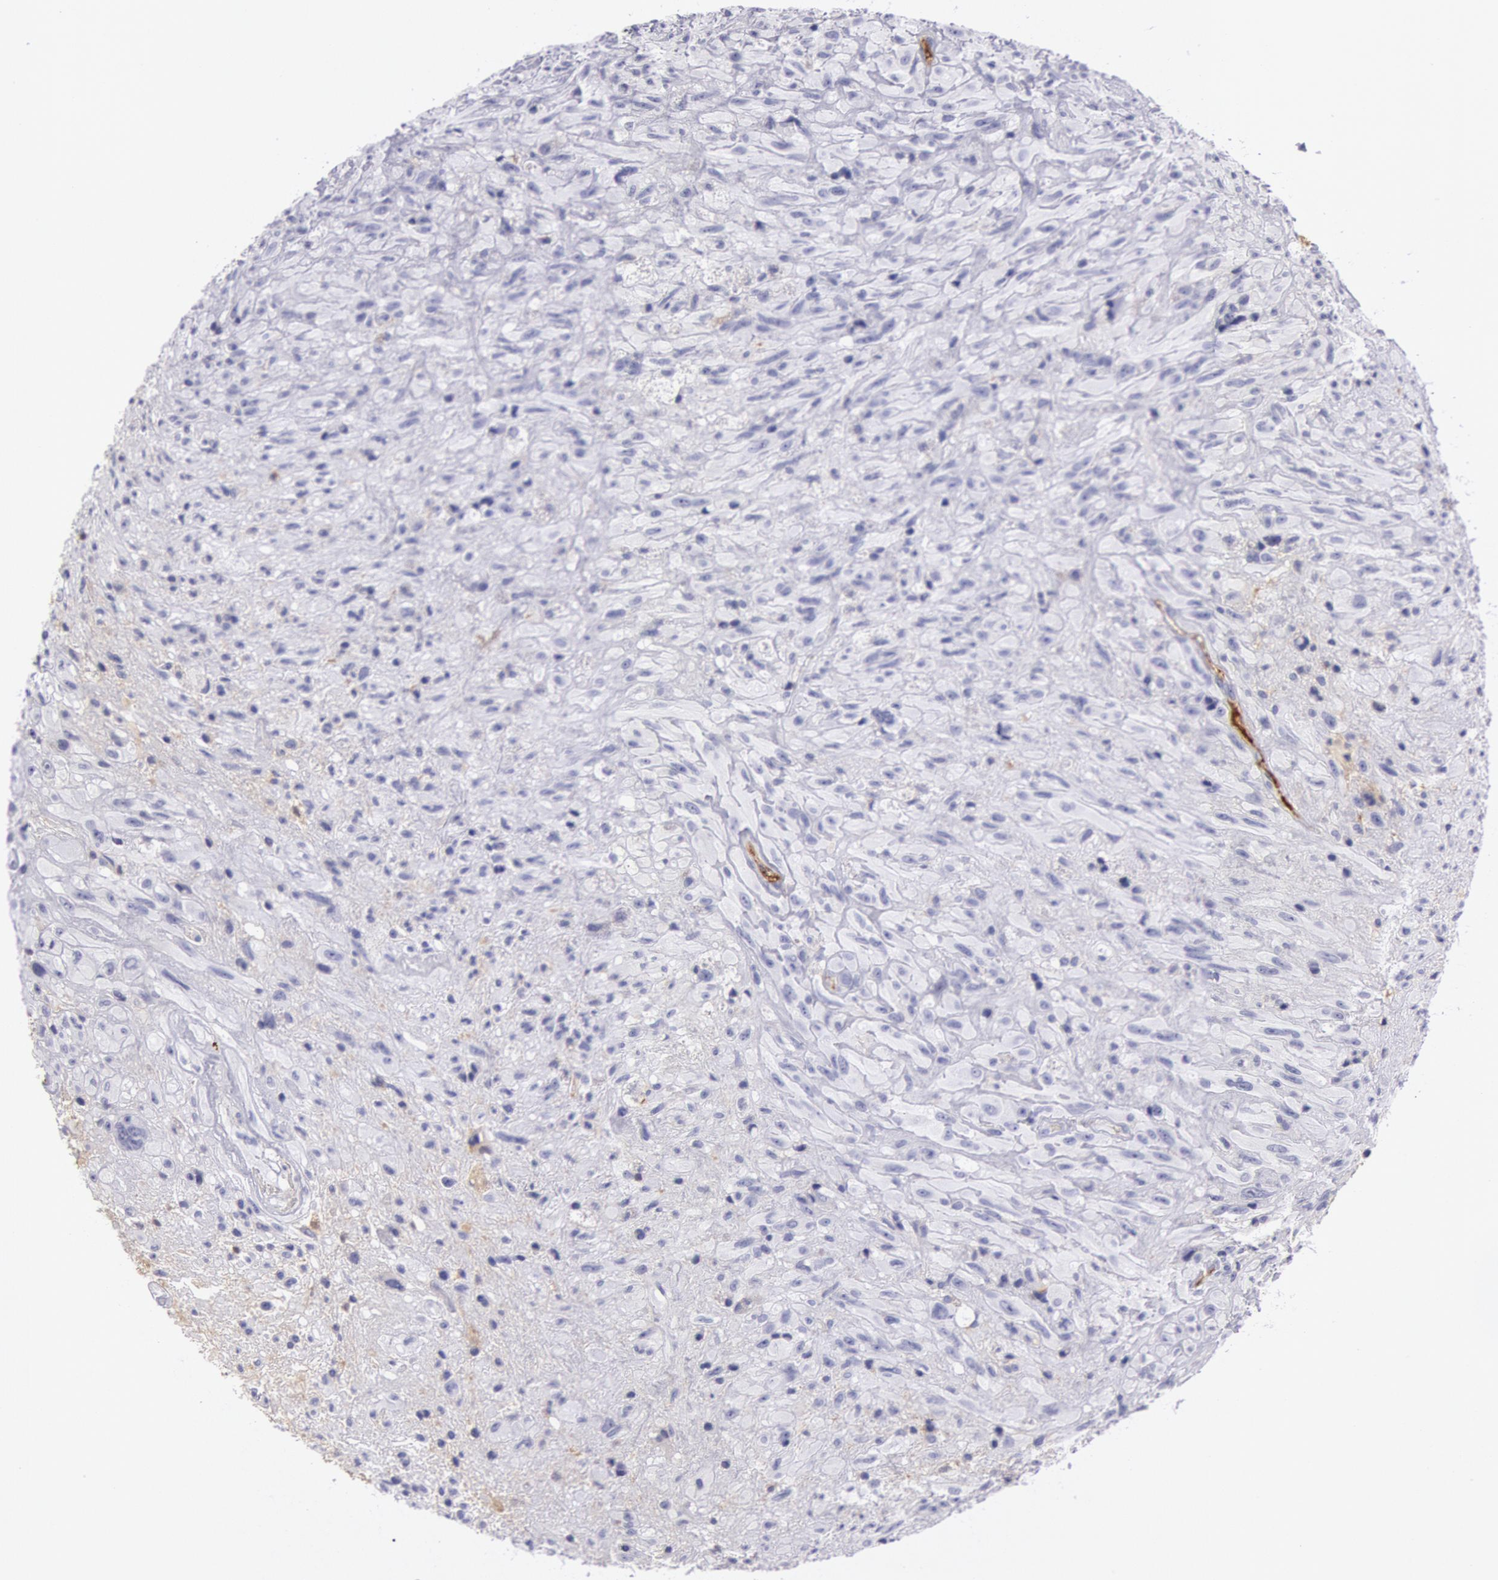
{"staining": {"intensity": "weak", "quantity": "<25%", "location": "cytoplasmic/membranous"}, "tissue": "glioma", "cell_type": "Tumor cells", "image_type": "cancer", "snomed": [{"axis": "morphology", "description": "Glioma, malignant, High grade"}, {"axis": "topography", "description": "Brain"}], "caption": "High power microscopy photomicrograph of an immunohistochemistry (IHC) image of high-grade glioma (malignant), revealing no significant positivity in tumor cells. The staining is performed using DAB brown chromogen with nuclei counter-stained in using hematoxylin.", "gene": "IGHG1", "patient": {"sex": "male", "age": 48}}